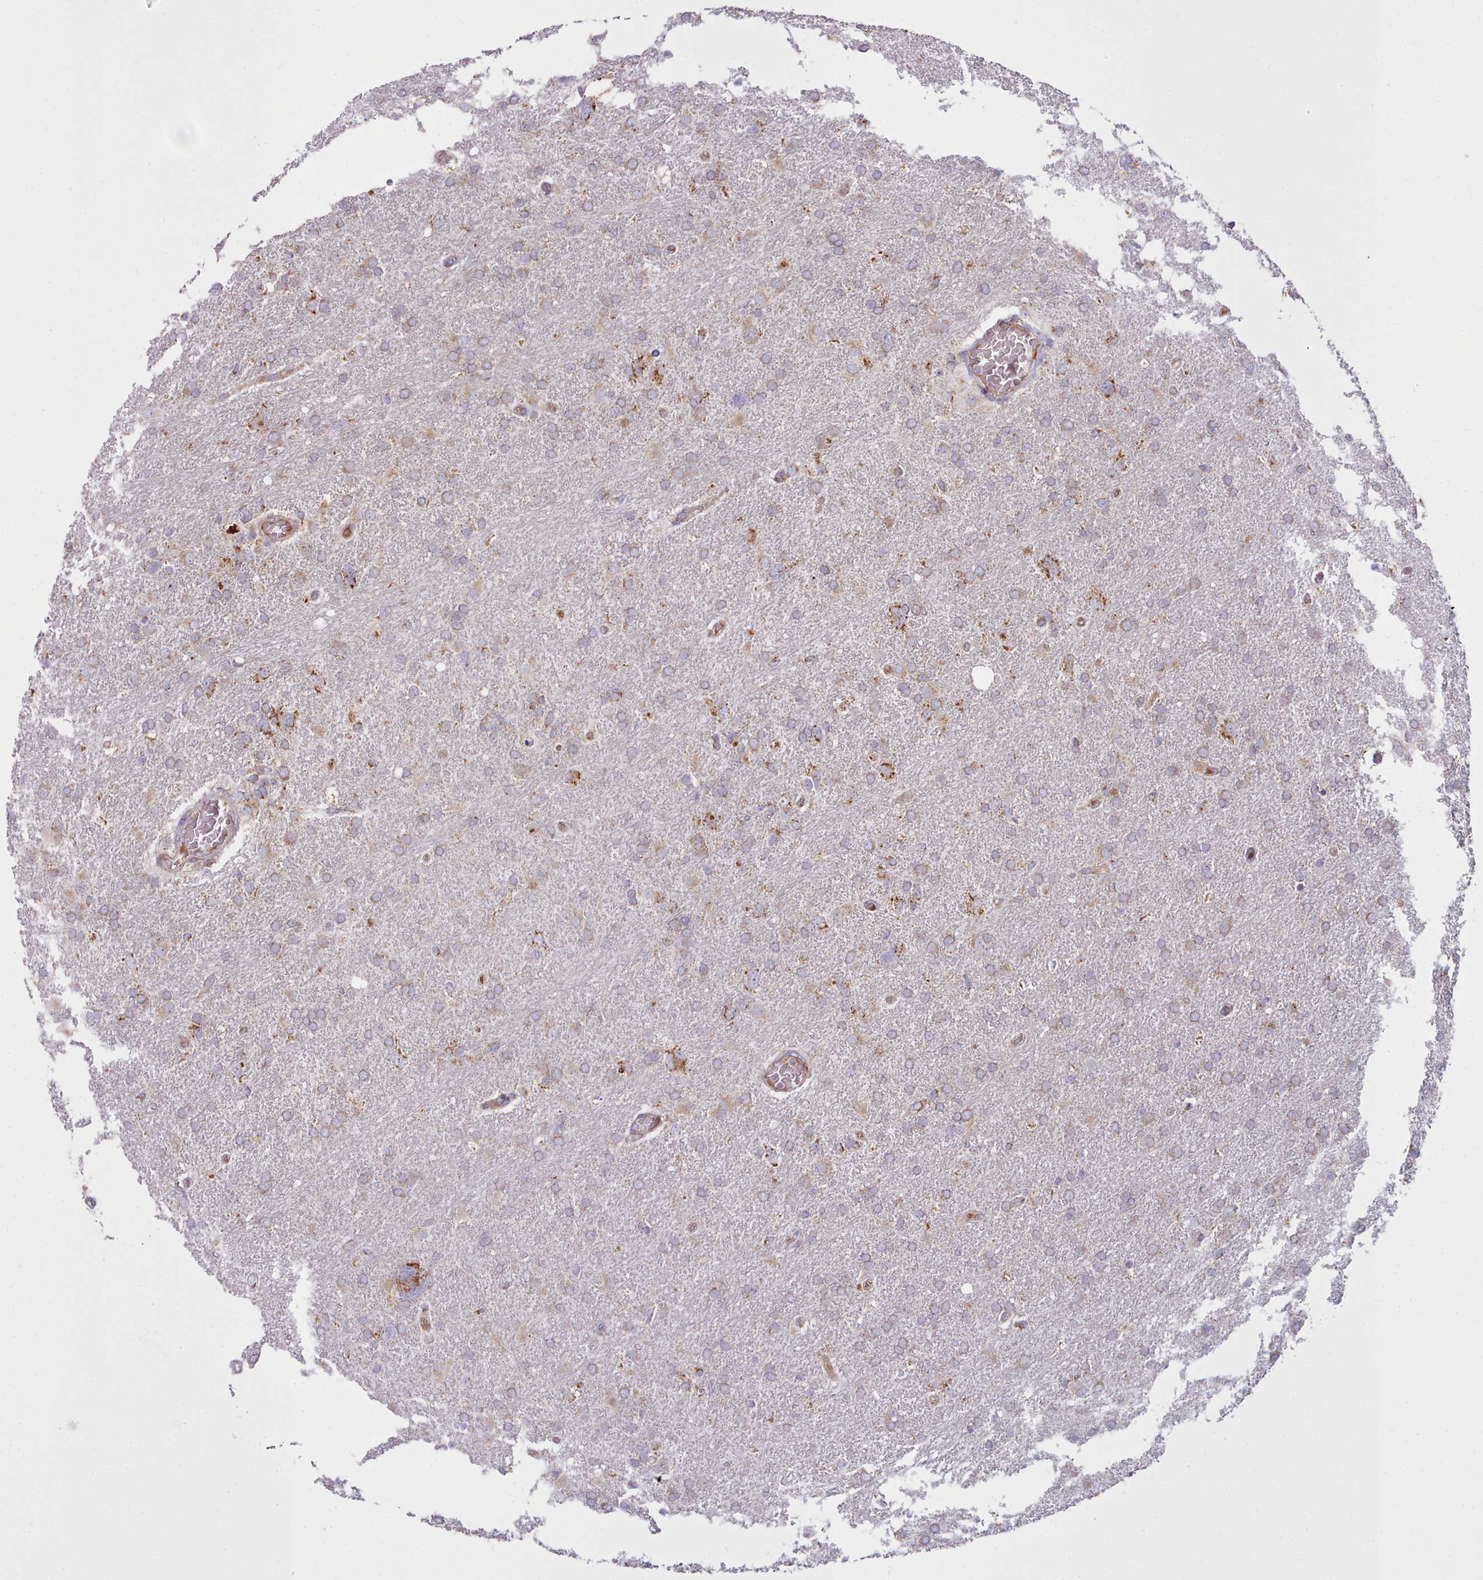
{"staining": {"intensity": "strong", "quantity": "<25%", "location": "cytoplasmic/membranous"}, "tissue": "glioma", "cell_type": "Tumor cells", "image_type": "cancer", "snomed": [{"axis": "morphology", "description": "Glioma, malignant, High grade"}, {"axis": "topography", "description": "Brain"}], "caption": "Immunohistochemistry (IHC) of human glioma reveals medium levels of strong cytoplasmic/membranous expression in about <25% of tumor cells.", "gene": "SRP54", "patient": {"sex": "male", "age": 61}}